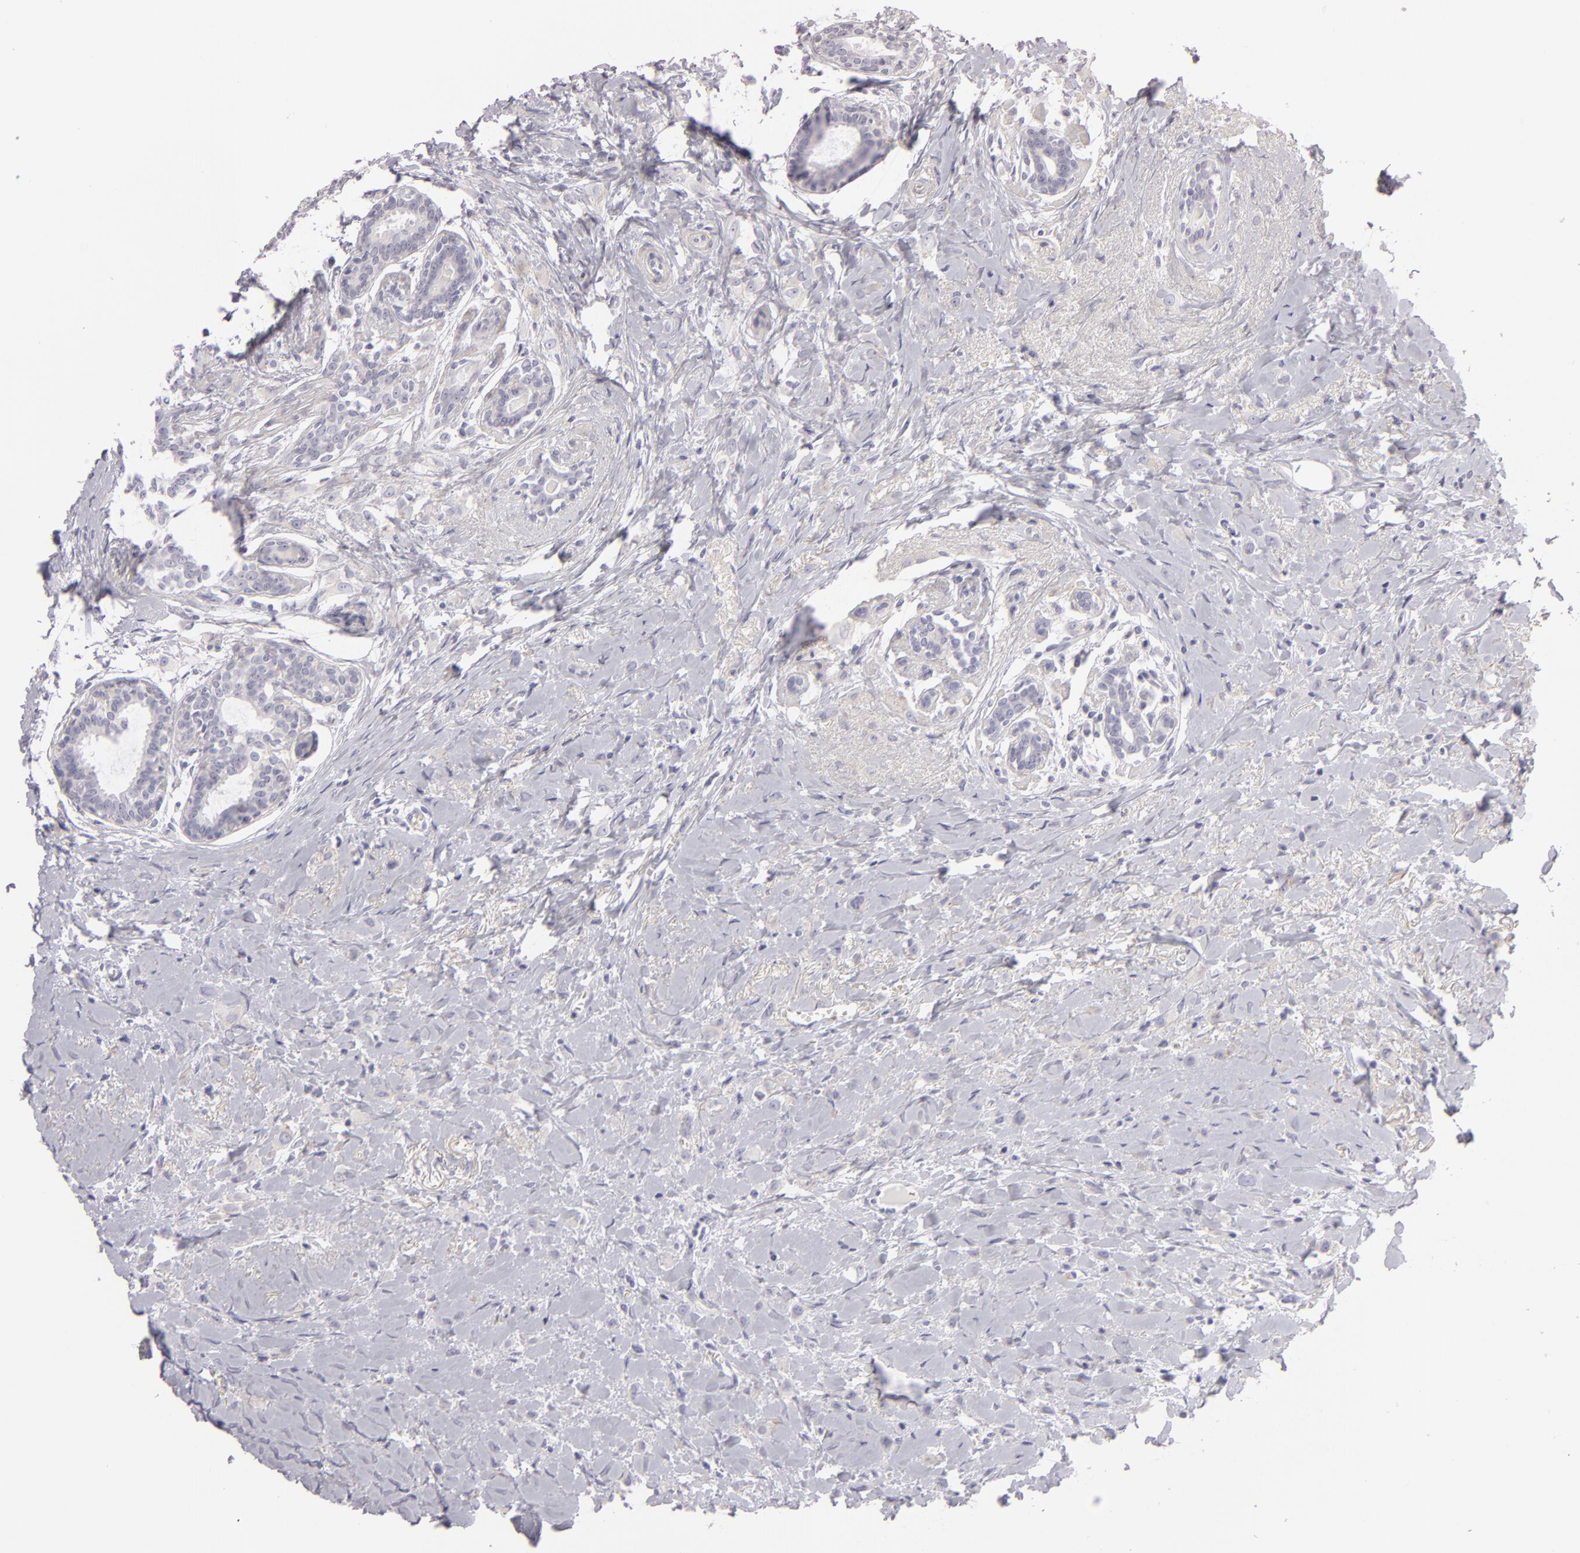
{"staining": {"intensity": "negative", "quantity": "none", "location": "none"}, "tissue": "breast cancer", "cell_type": "Tumor cells", "image_type": "cancer", "snomed": [{"axis": "morphology", "description": "Lobular carcinoma"}, {"axis": "topography", "description": "Breast"}], "caption": "Tumor cells show no significant protein expression in breast cancer.", "gene": "DLG4", "patient": {"sex": "female", "age": 57}}